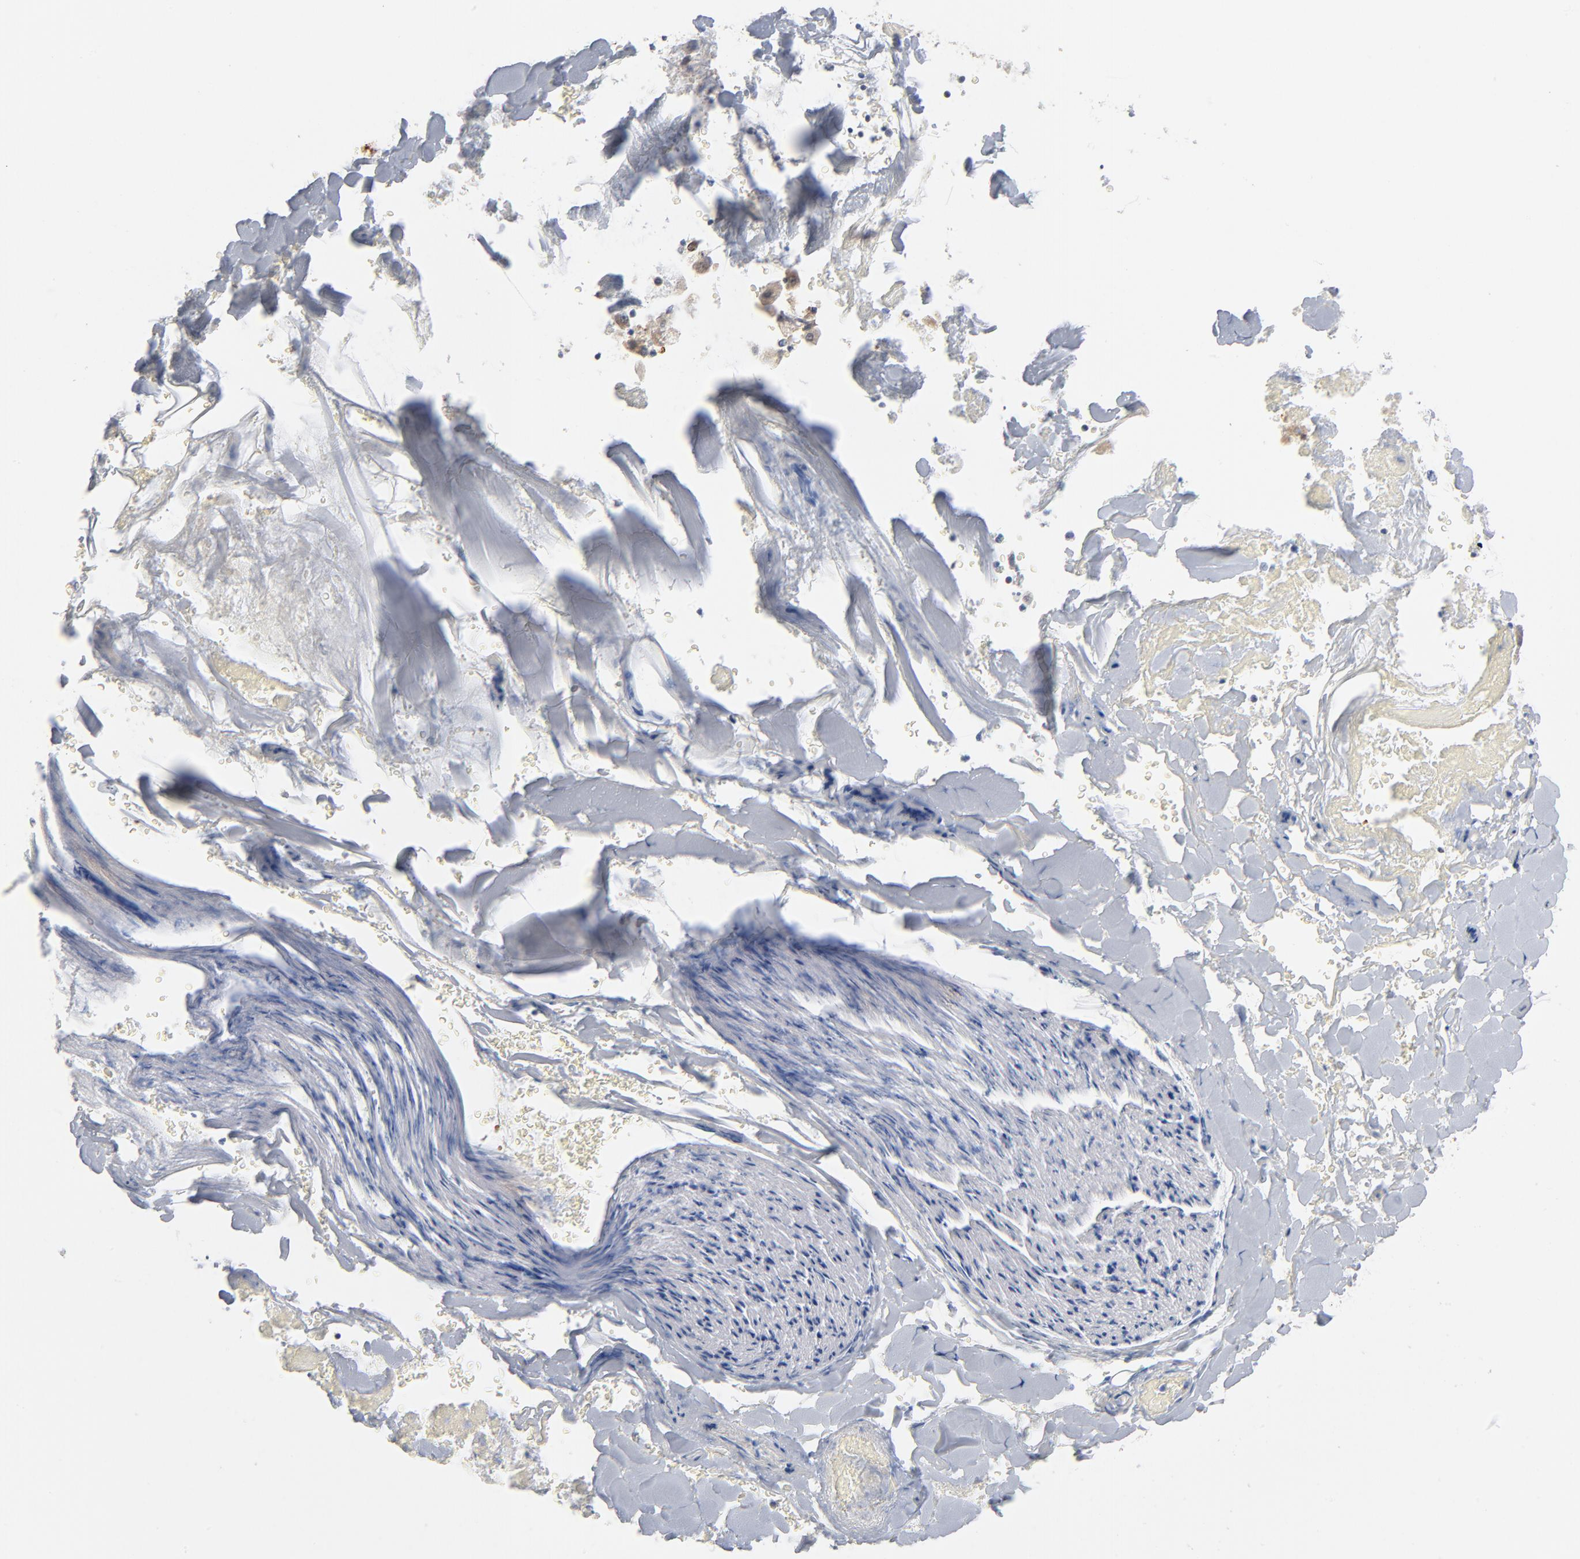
{"staining": {"intensity": "moderate", "quantity": "25%-75%", "location": "cytoplasmic/membranous"}, "tissue": "adipose tissue", "cell_type": "Adipocytes", "image_type": "normal", "snomed": [{"axis": "morphology", "description": "Normal tissue, NOS"}, {"axis": "morphology", "description": "Cholangiocarcinoma"}, {"axis": "topography", "description": "Liver"}, {"axis": "topography", "description": "Peripheral nerve tissue"}], "caption": "IHC image of benign adipose tissue: adipose tissue stained using IHC shows medium levels of moderate protein expression localized specifically in the cytoplasmic/membranous of adipocytes, appearing as a cytoplasmic/membranous brown color.", "gene": "EPCAM", "patient": {"sex": "male", "age": 50}}